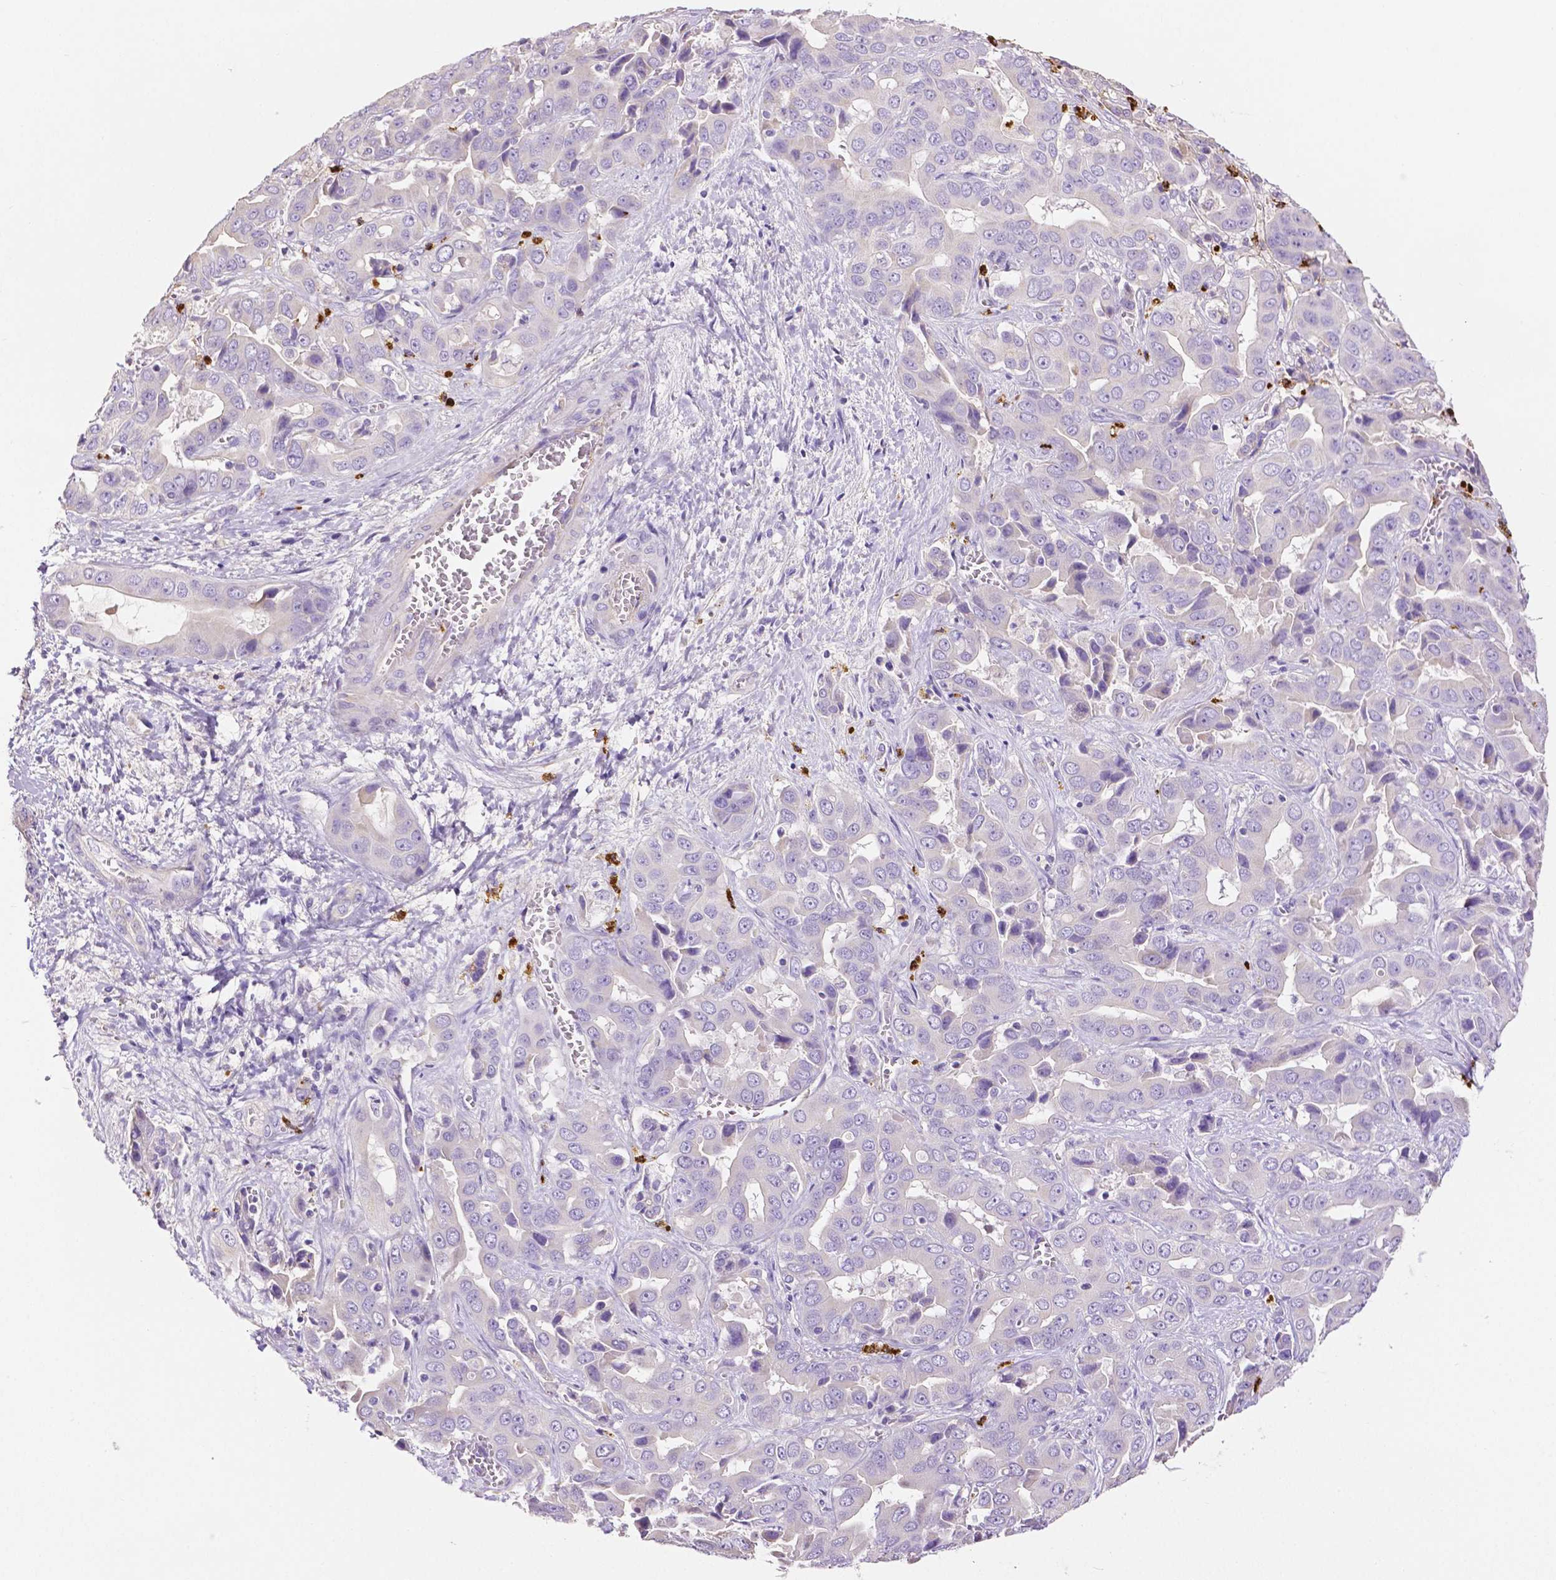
{"staining": {"intensity": "negative", "quantity": "none", "location": "none"}, "tissue": "liver cancer", "cell_type": "Tumor cells", "image_type": "cancer", "snomed": [{"axis": "morphology", "description": "Cholangiocarcinoma"}, {"axis": "topography", "description": "Liver"}], "caption": "Tumor cells show no significant expression in liver cancer (cholangiocarcinoma).", "gene": "MMP9", "patient": {"sex": "female", "age": 52}}